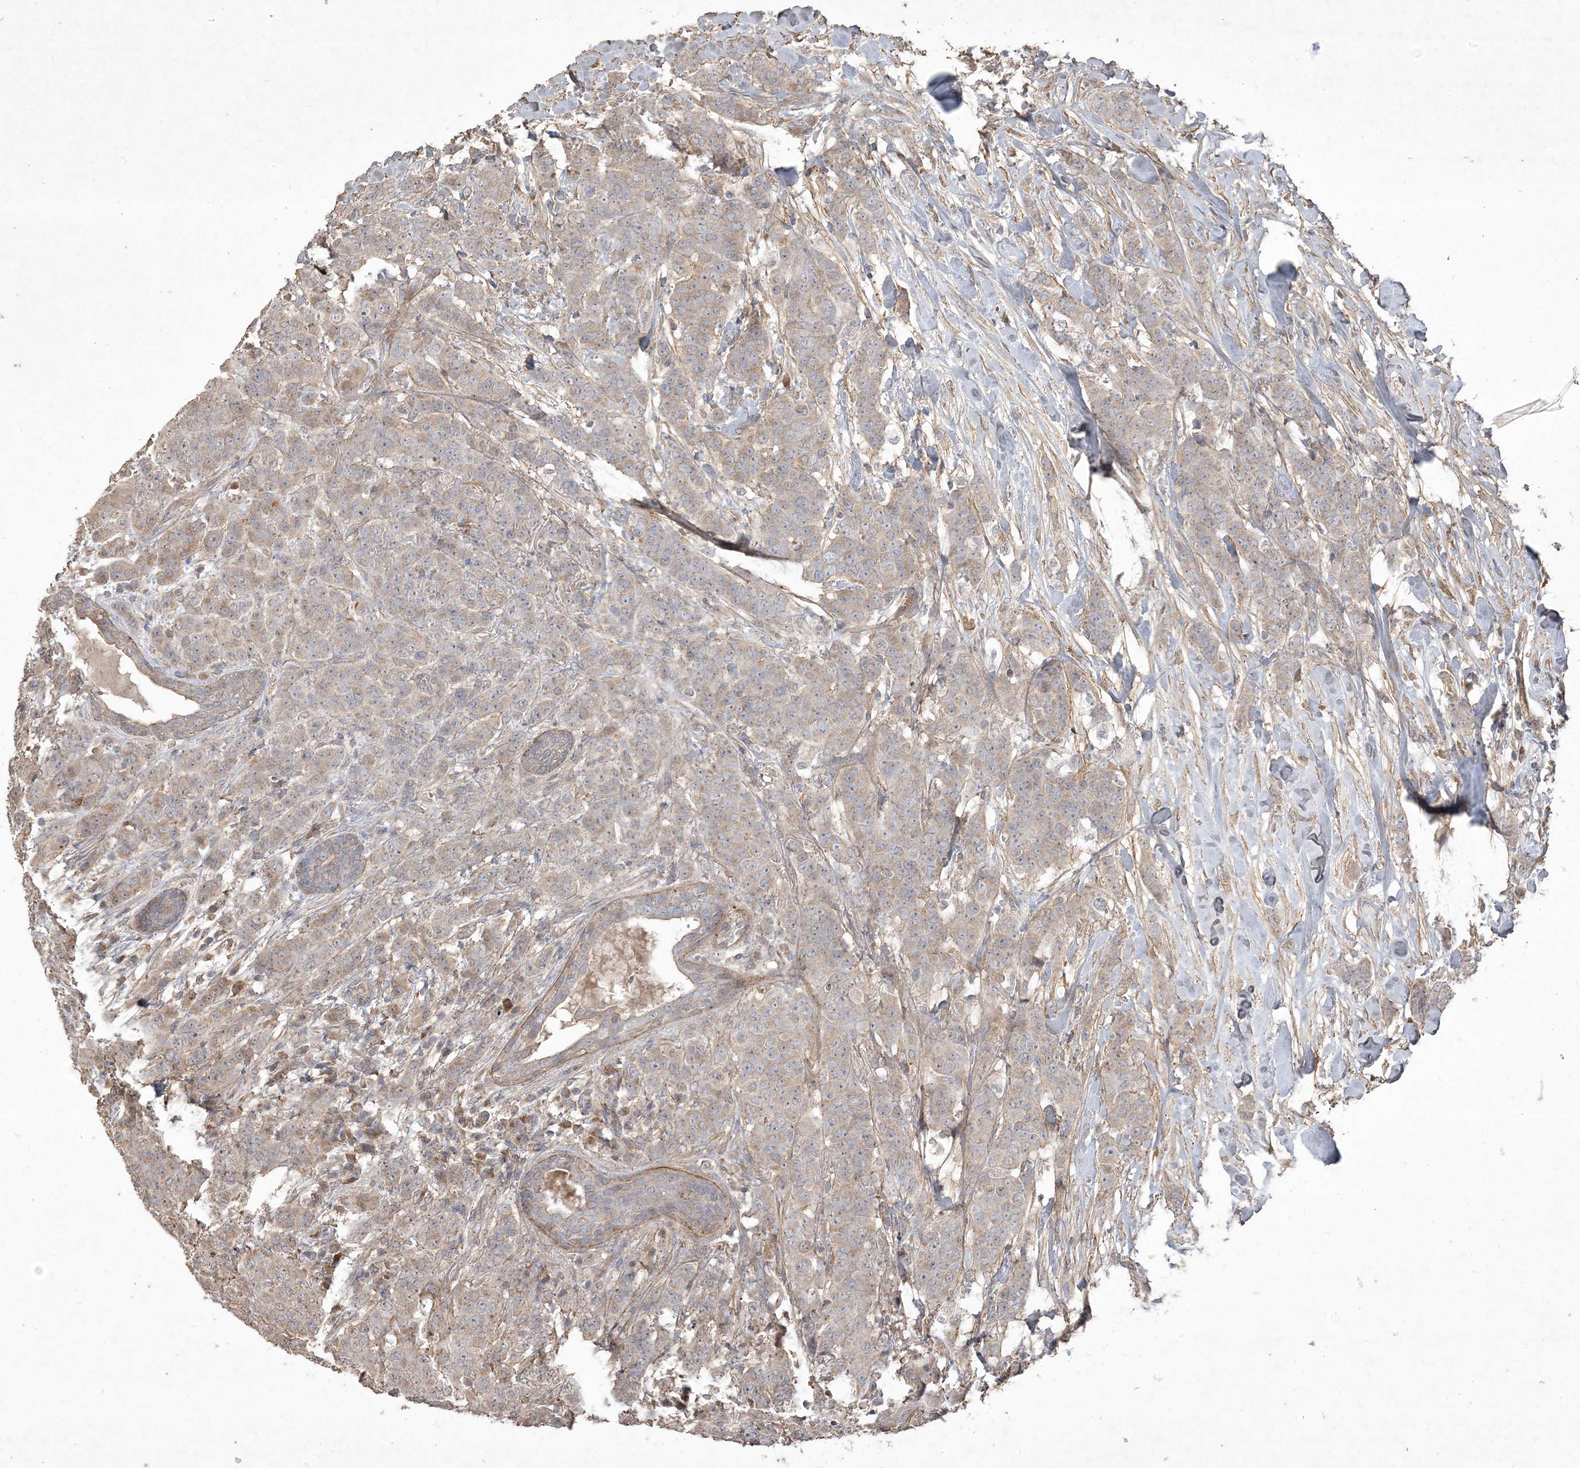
{"staining": {"intensity": "weak", "quantity": "25%-75%", "location": "cytoplasmic/membranous"}, "tissue": "breast cancer", "cell_type": "Tumor cells", "image_type": "cancer", "snomed": [{"axis": "morphology", "description": "Duct carcinoma"}, {"axis": "topography", "description": "Breast"}], "caption": "Protein analysis of breast invasive ductal carcinoma tissue reveals weak cytoplasmic/membranous positivity in about 25%-75% of tumor cells. The staining is performed using DAB (3,3'-diaminobenzidine) brown chromogen to label protein expression. The nuclei are counter-stained blue using hematoxylin.", "gene": "PRRT3", "patient": {"sex": "female", "age": 40}}